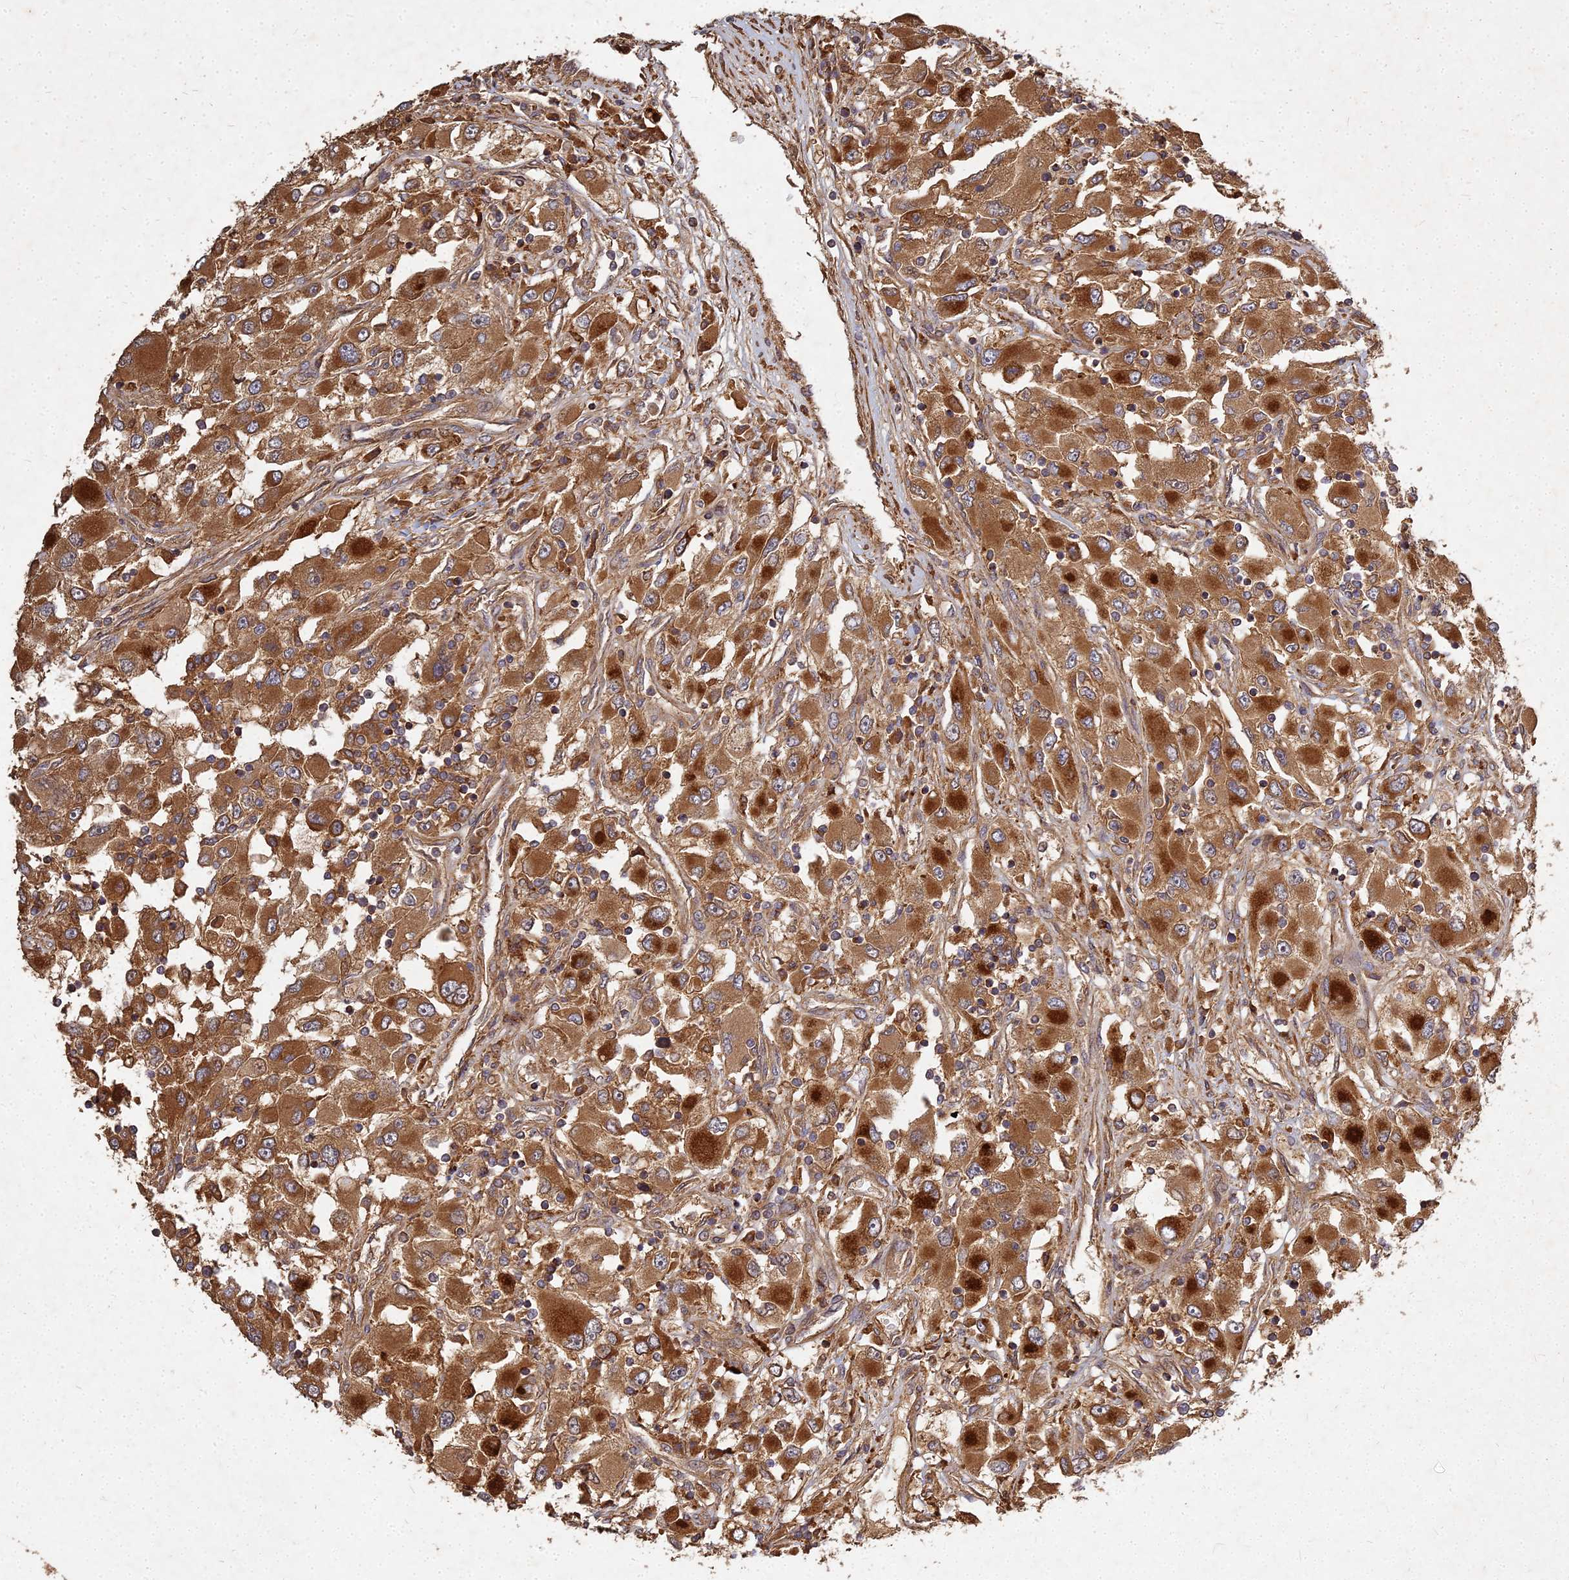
{"staining": {"intensity": "strong", "quantity": ">75%", "location": "cytoplasmic/membranous"}, "tissue": "renal cancer", "cell_type": "Tumor cells", "image_type": "cancer", "snomed": [{"axis": "morphology", "description": "Adenocarcinoma, NOS"}, {"axis": "topography", "description": "Kidney"}], "caption": "Human renal cancer (adenocarcinoma) stained for a protein (brown) reveals strong cytoplasmic/membranous positive expression in about >75% of tumor cells.", "gene": "UBE2W", "patient": {"sex": "female", "age": 52}}